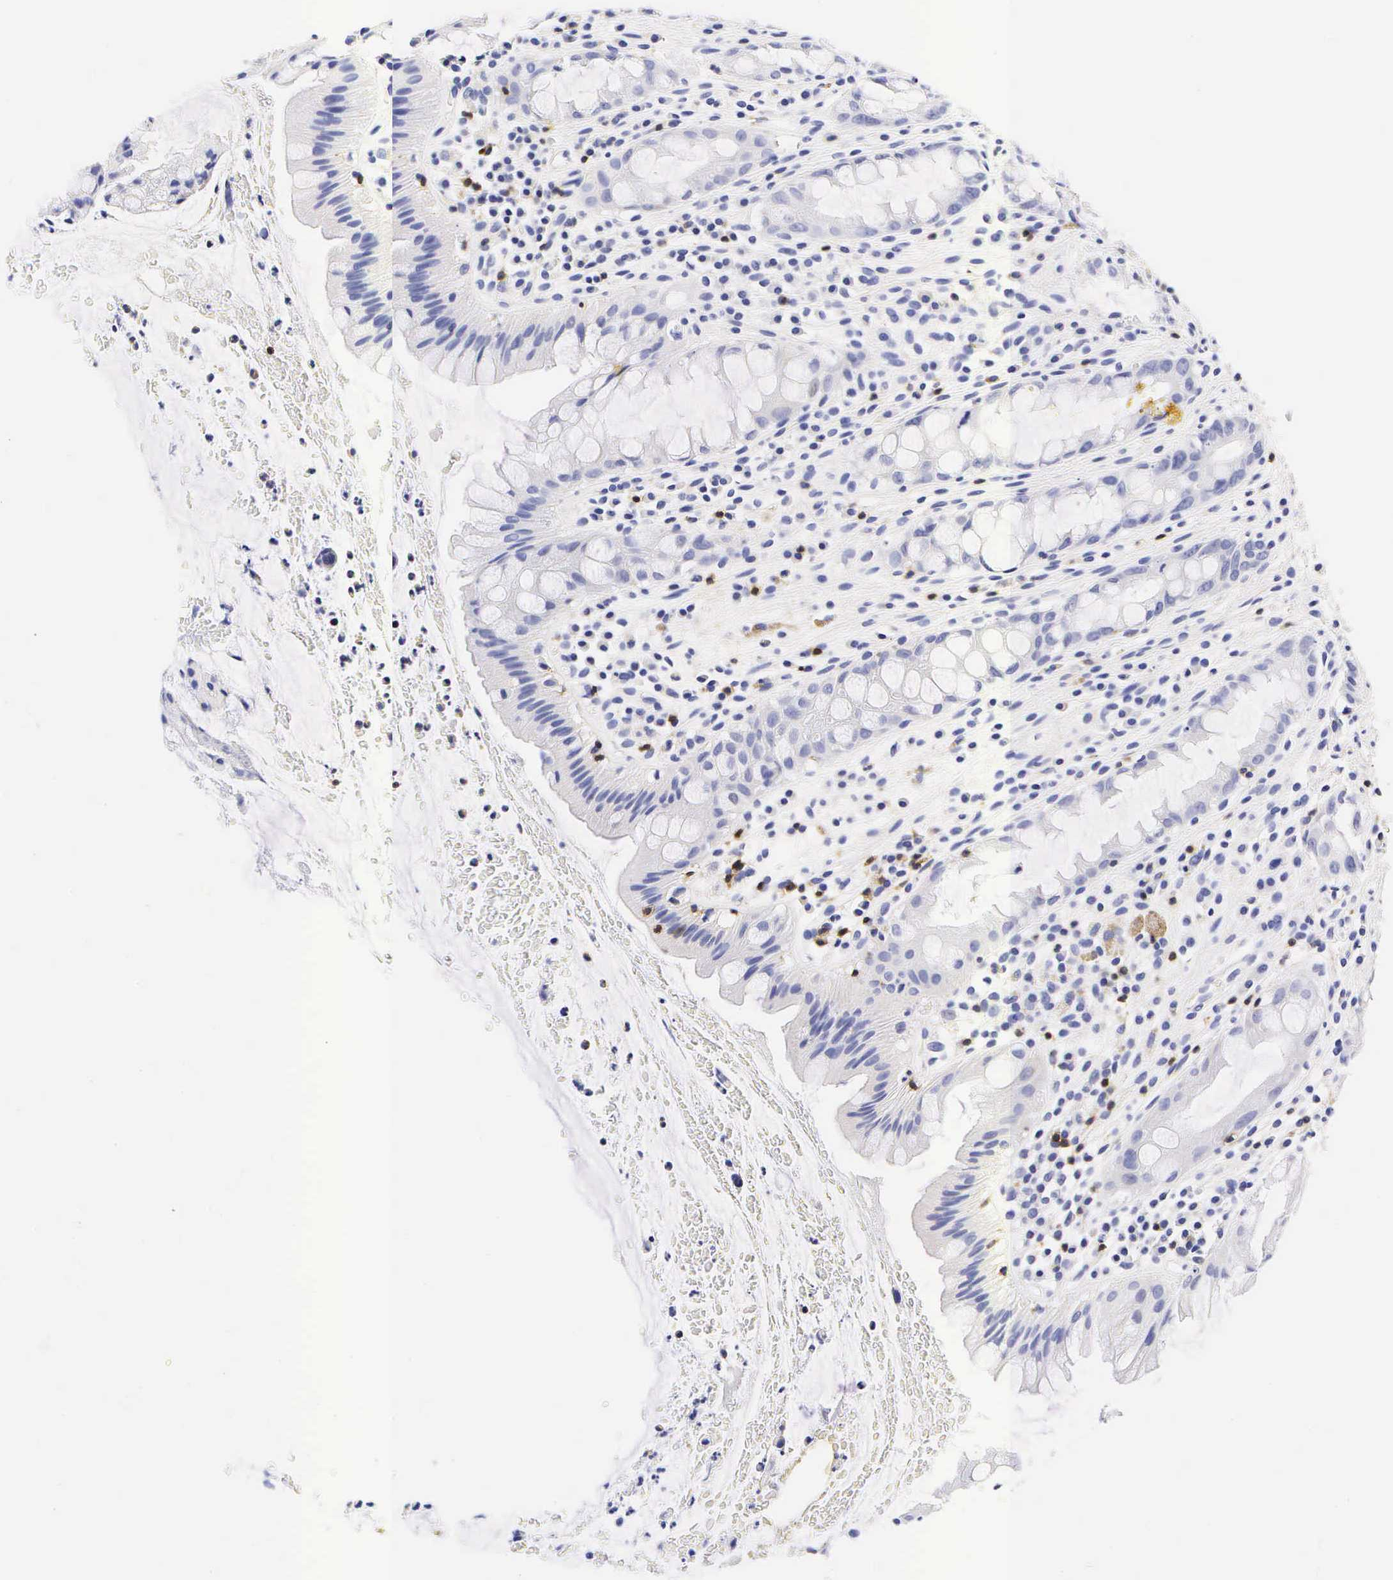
{"staining": {"intensity": "negative", "quantity": "none", "location": "none"}, "tissue": "rectum", "cell_type": "Glandular cells", "image_type": "normal", "snomed": [{"axis": "morphology", "description": "Normal tissue, NOS"}, {"axis": "topography", "description": "Rectum"}], "caption": "High power microscopy micrograph of an immunohistochemistry (IHC) histopathology image of normal rectum, revealing no significant positivity in glandular cells.", "gene": "CD3E", "patient": {"sex": "male", "age": 65}}